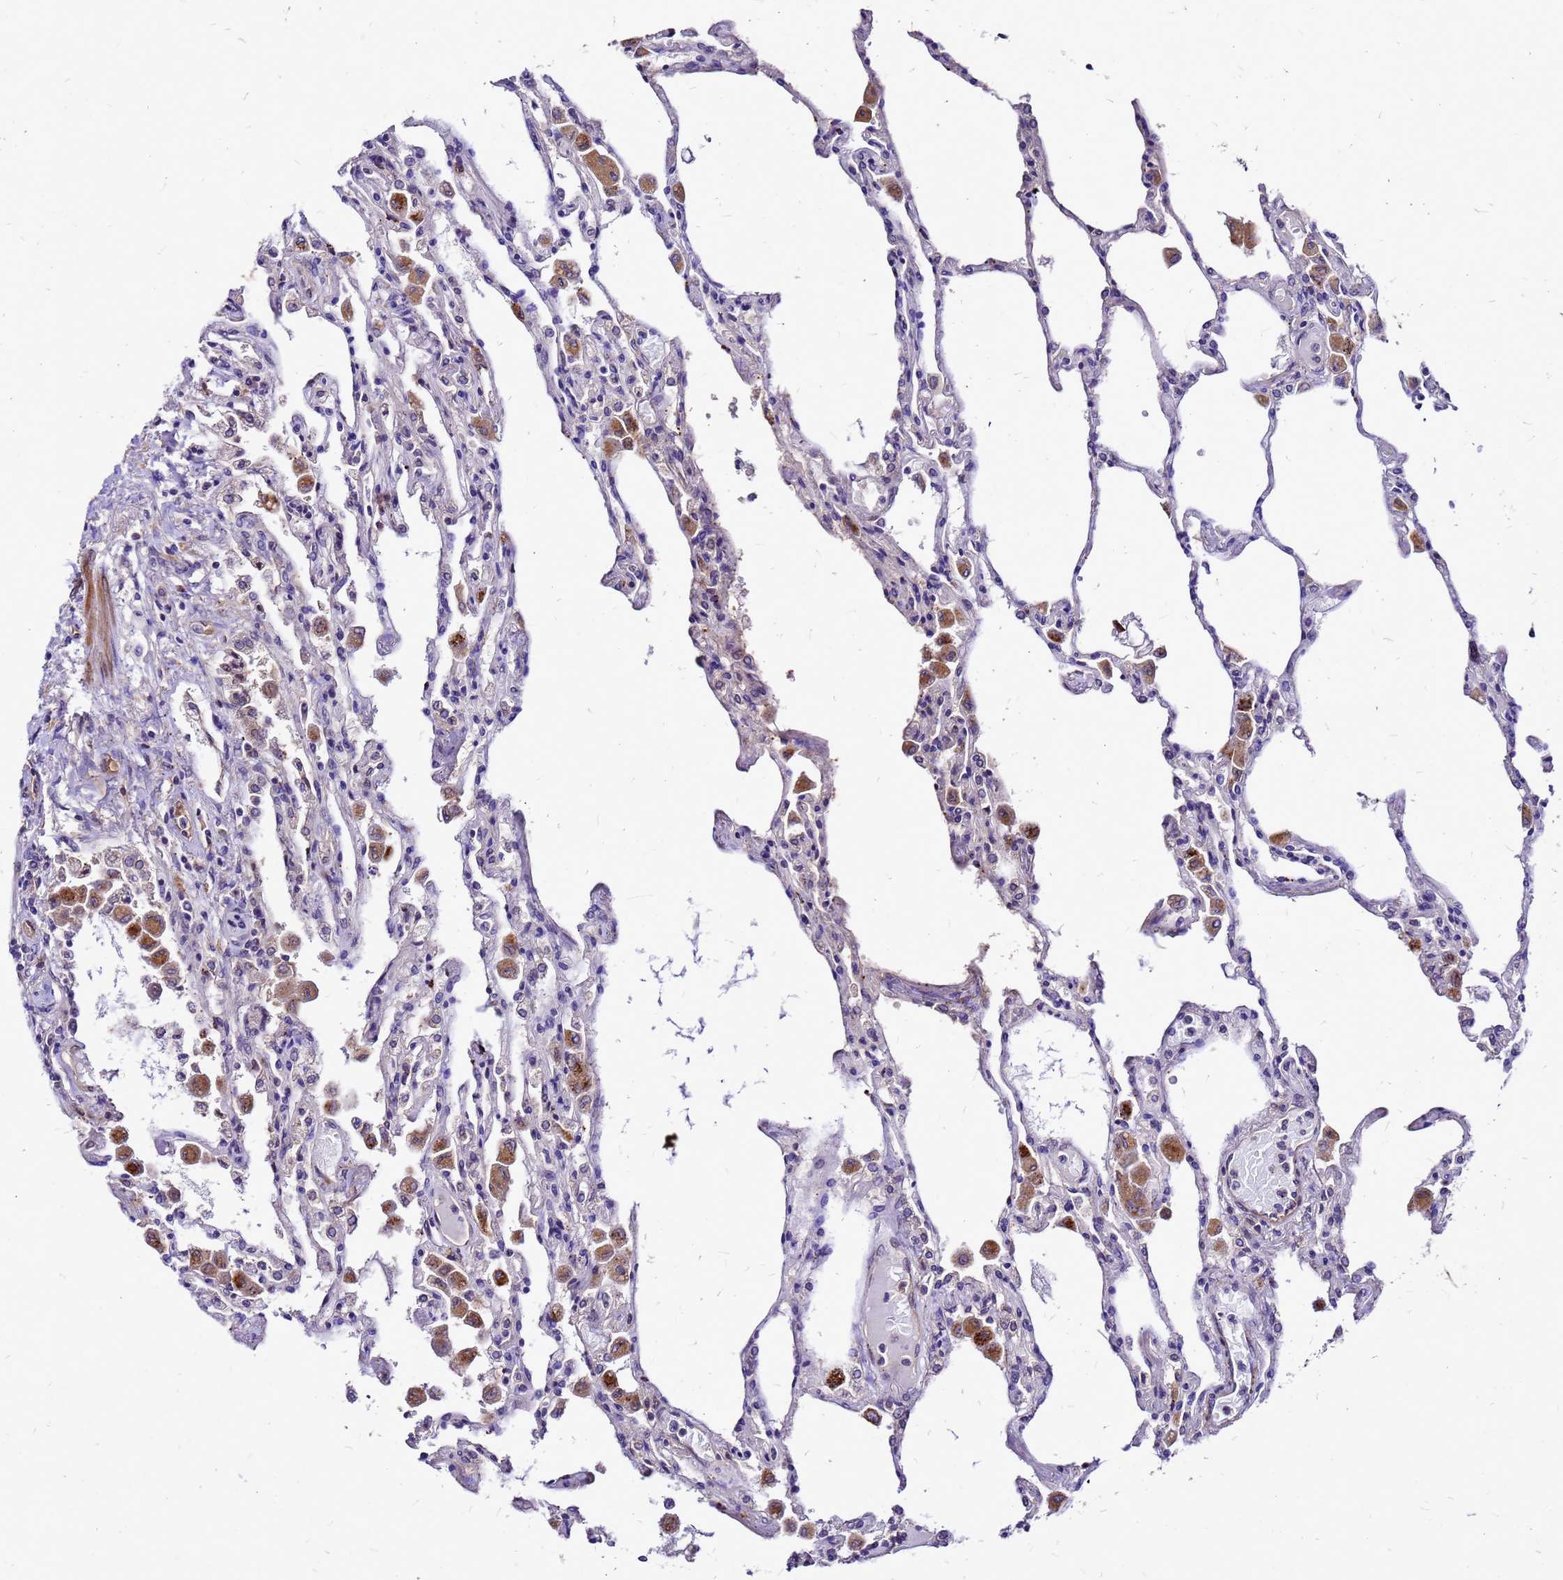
{"staining": {"intensity": "moderate", "quantity": "<25%", "location": "cytoplasmic/membranous"}, "tissue": "lung", "cell_type": "Alveolar cells", "image_type": "normal", "snomed": [{"axis": "morphology", "description": "Normal tissue, NOS"}, {"axis": "topography", "description": "Bronchus"}, {"axis": "topography", "description": "Lung"}], "caption": "The image displays immunohistochemical staining of benign lung. There is moderate cytoplasmic/membranous staining is appreciated in about <25% of alveolar cells. (DAB (3,3'-diaminobenzidine) = brown stain, brightfield microscopy at high magnification).", "gene": "DUSP23", "patient": {"sex": "female", "age": 49}}